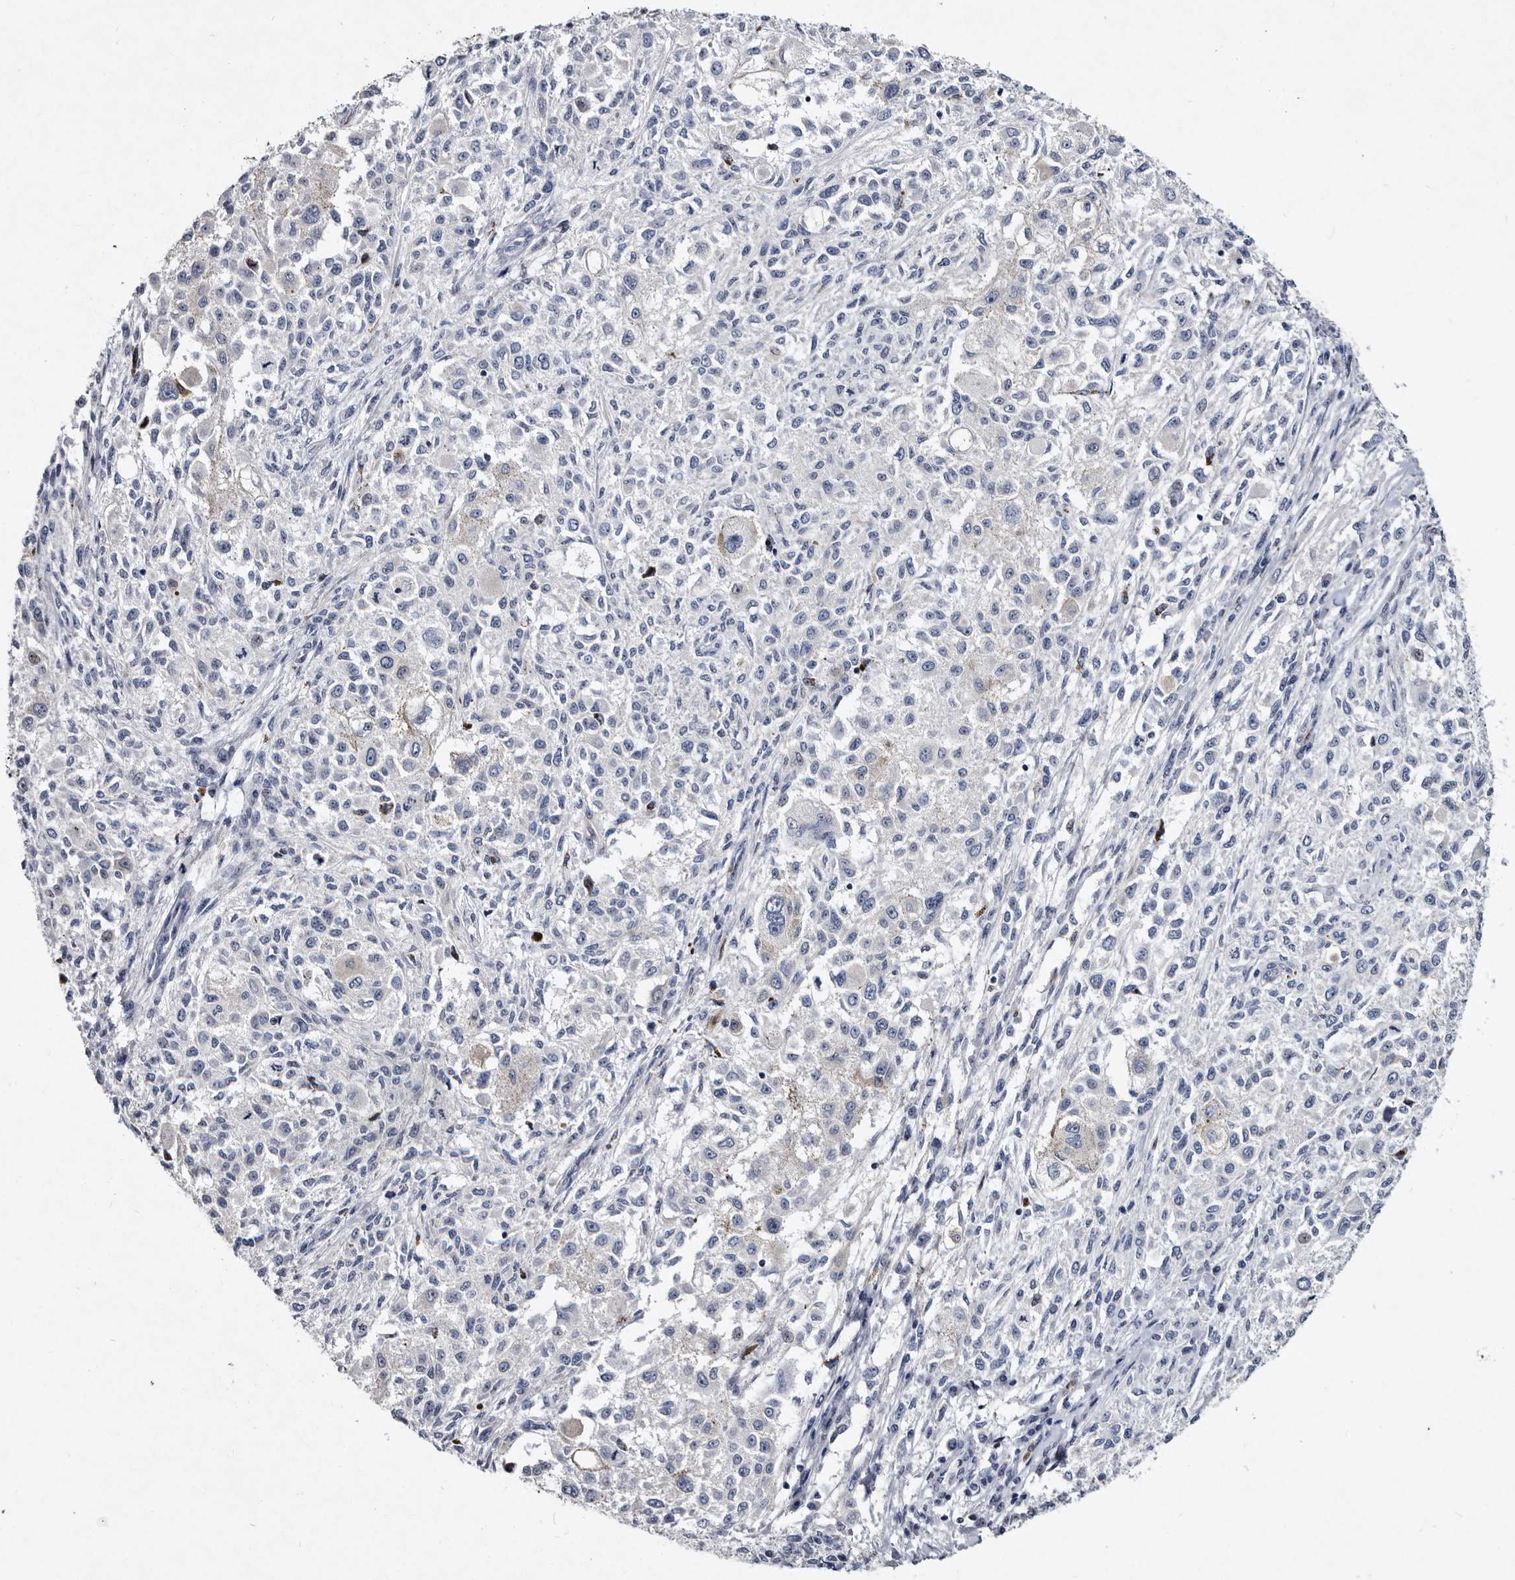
{"staining": {"intensity": "negative", "quantity": "none", "location": "none"}, "tissue": "melanoma", "cell_type": "Tumor cells", "image_type": "cancer", "snomed": [{"axis": "morphology", "description": "Necrosis, NOS"}, {"axis": "morphology", "description": "Malignant melanoma, NOS"}, {"axis": "topography", "description": "Skin"}], "caption": "Melanoma was stained to show a protein in brown. There is no significant staining in tumor cells. (Stains: DAB (3,3'-diaminobenzidine) immunohistochemistry (IHC) with hematoxylin counter stain, Microscopy: brightfield microscopy at high magnification).", "gene": "SERPINB8", "patient": {"sex": "female", "age": 87}}